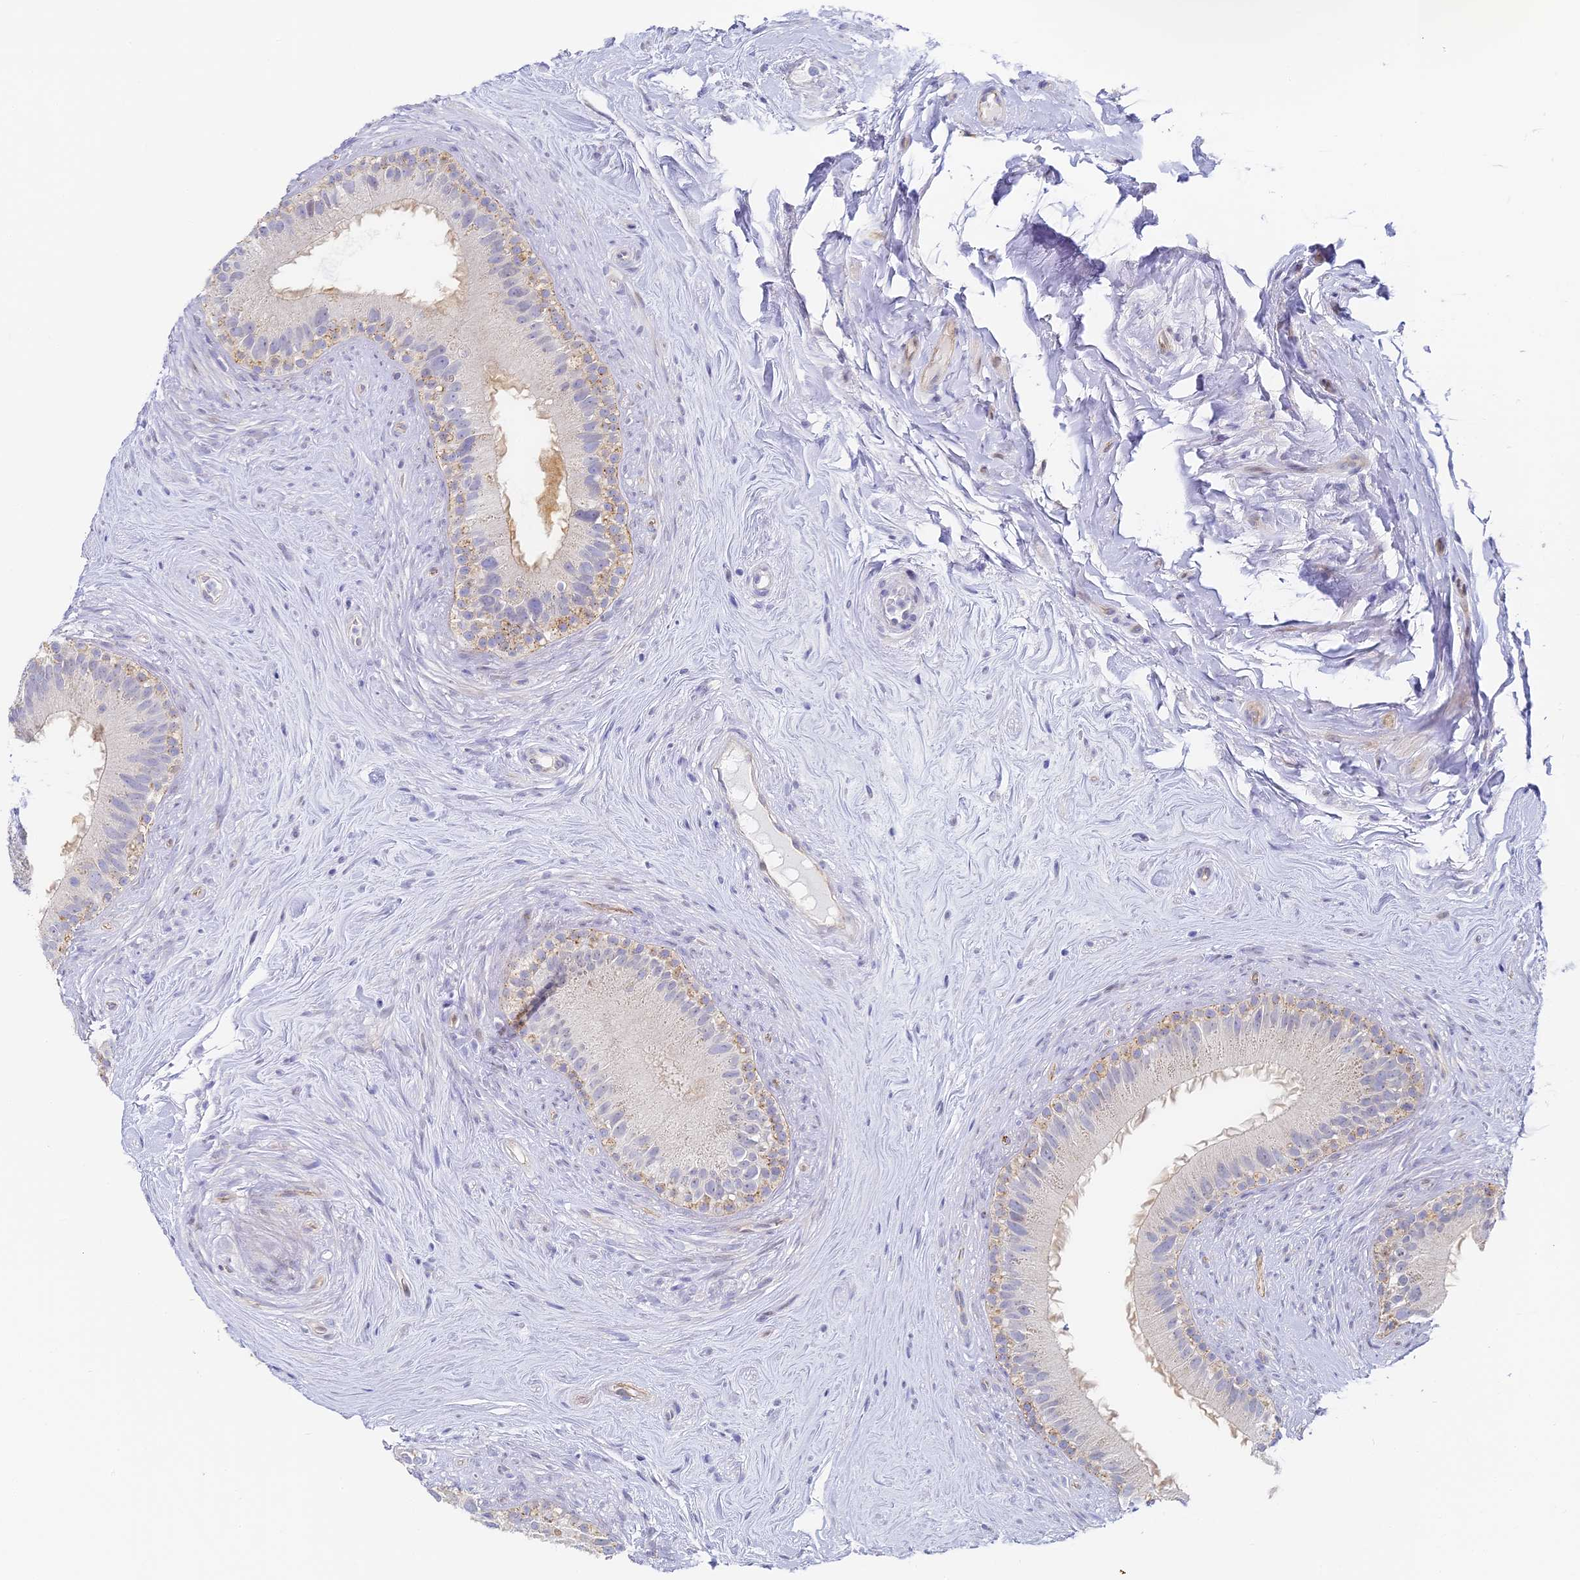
{"staining": {"intensity": "weak", "quantity": "<25%", "location": "cytoplasmic/membranous"}, "tissue": "epididymis", "cell_type": "Glandular cells", "image_type": "normal", "snomed": [{"axis": "morphology", "description": "Normal tissue, NOS"}, {"axis": "topography", "description": "Epididymis"}], "caption": "DAB immunohistochemical staining of normal epididymis reveals no significant staining in glandular cells.", "gene": "GJA1", "patient": {"sex": "male", "age": 84}}